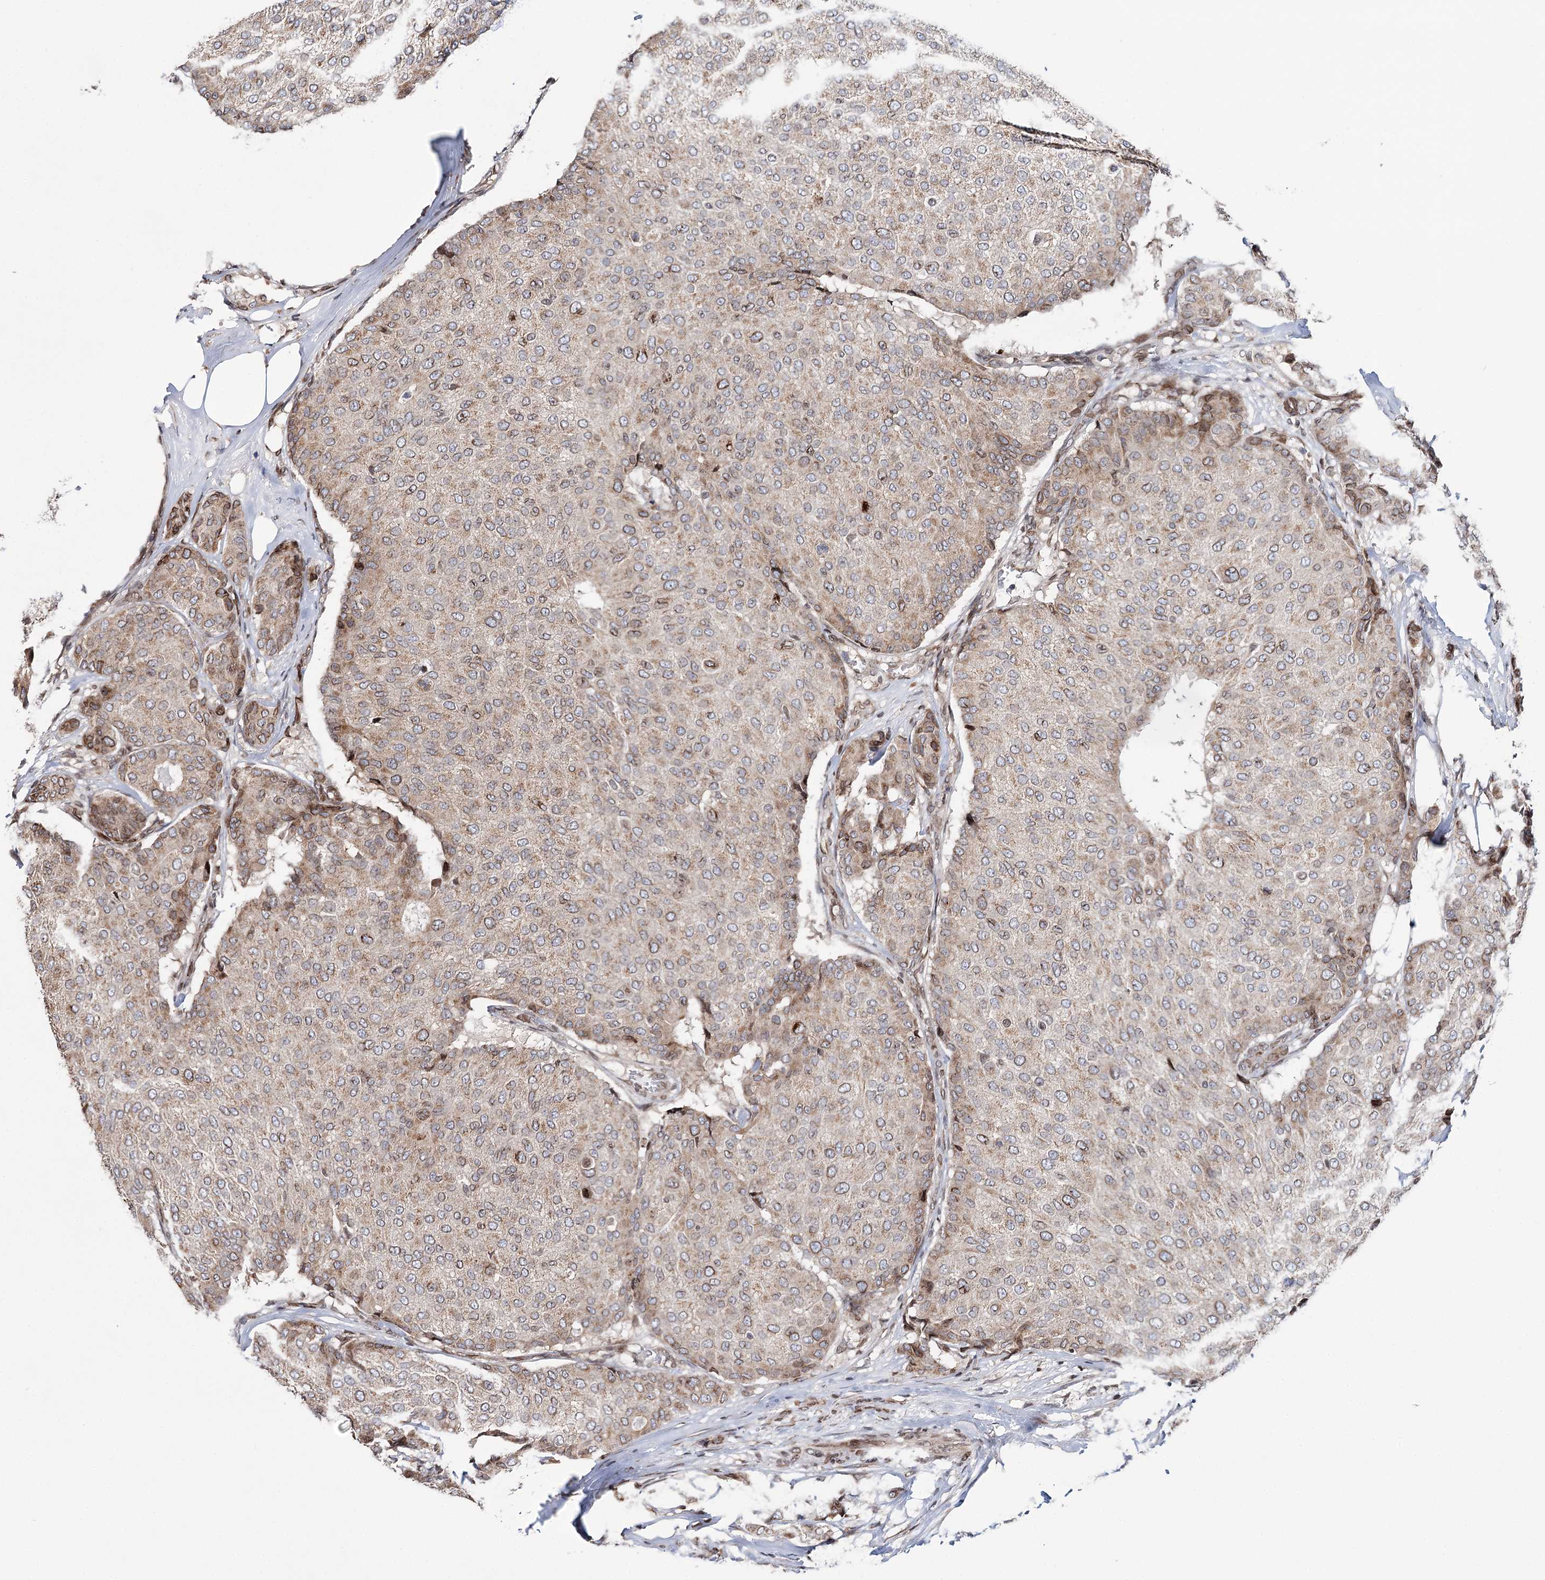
{"staining": {"intensity": "moderate", "quantity": "25%-75%", "location": "cytoplasmic/membranous,nuclear"}, "tissue": "breast cancer", "cell_type": "Tumor cells", "image_type": "cancer", "snomed": [{"axis": "morphology", "description": "Duct carcinoma"}, {"axis": "topography", "description": "Breast"}], "caption": "DAB (3,3'-diaminobenzidine) immunohistochemical staining of human breast cancer displays moderate cytoplasmic/membranous and nuclear protein expression in approximately 25%-75% of tumor cells.", "gene": "CFAP46", "patient": {"sex": "female", "age": 75}}